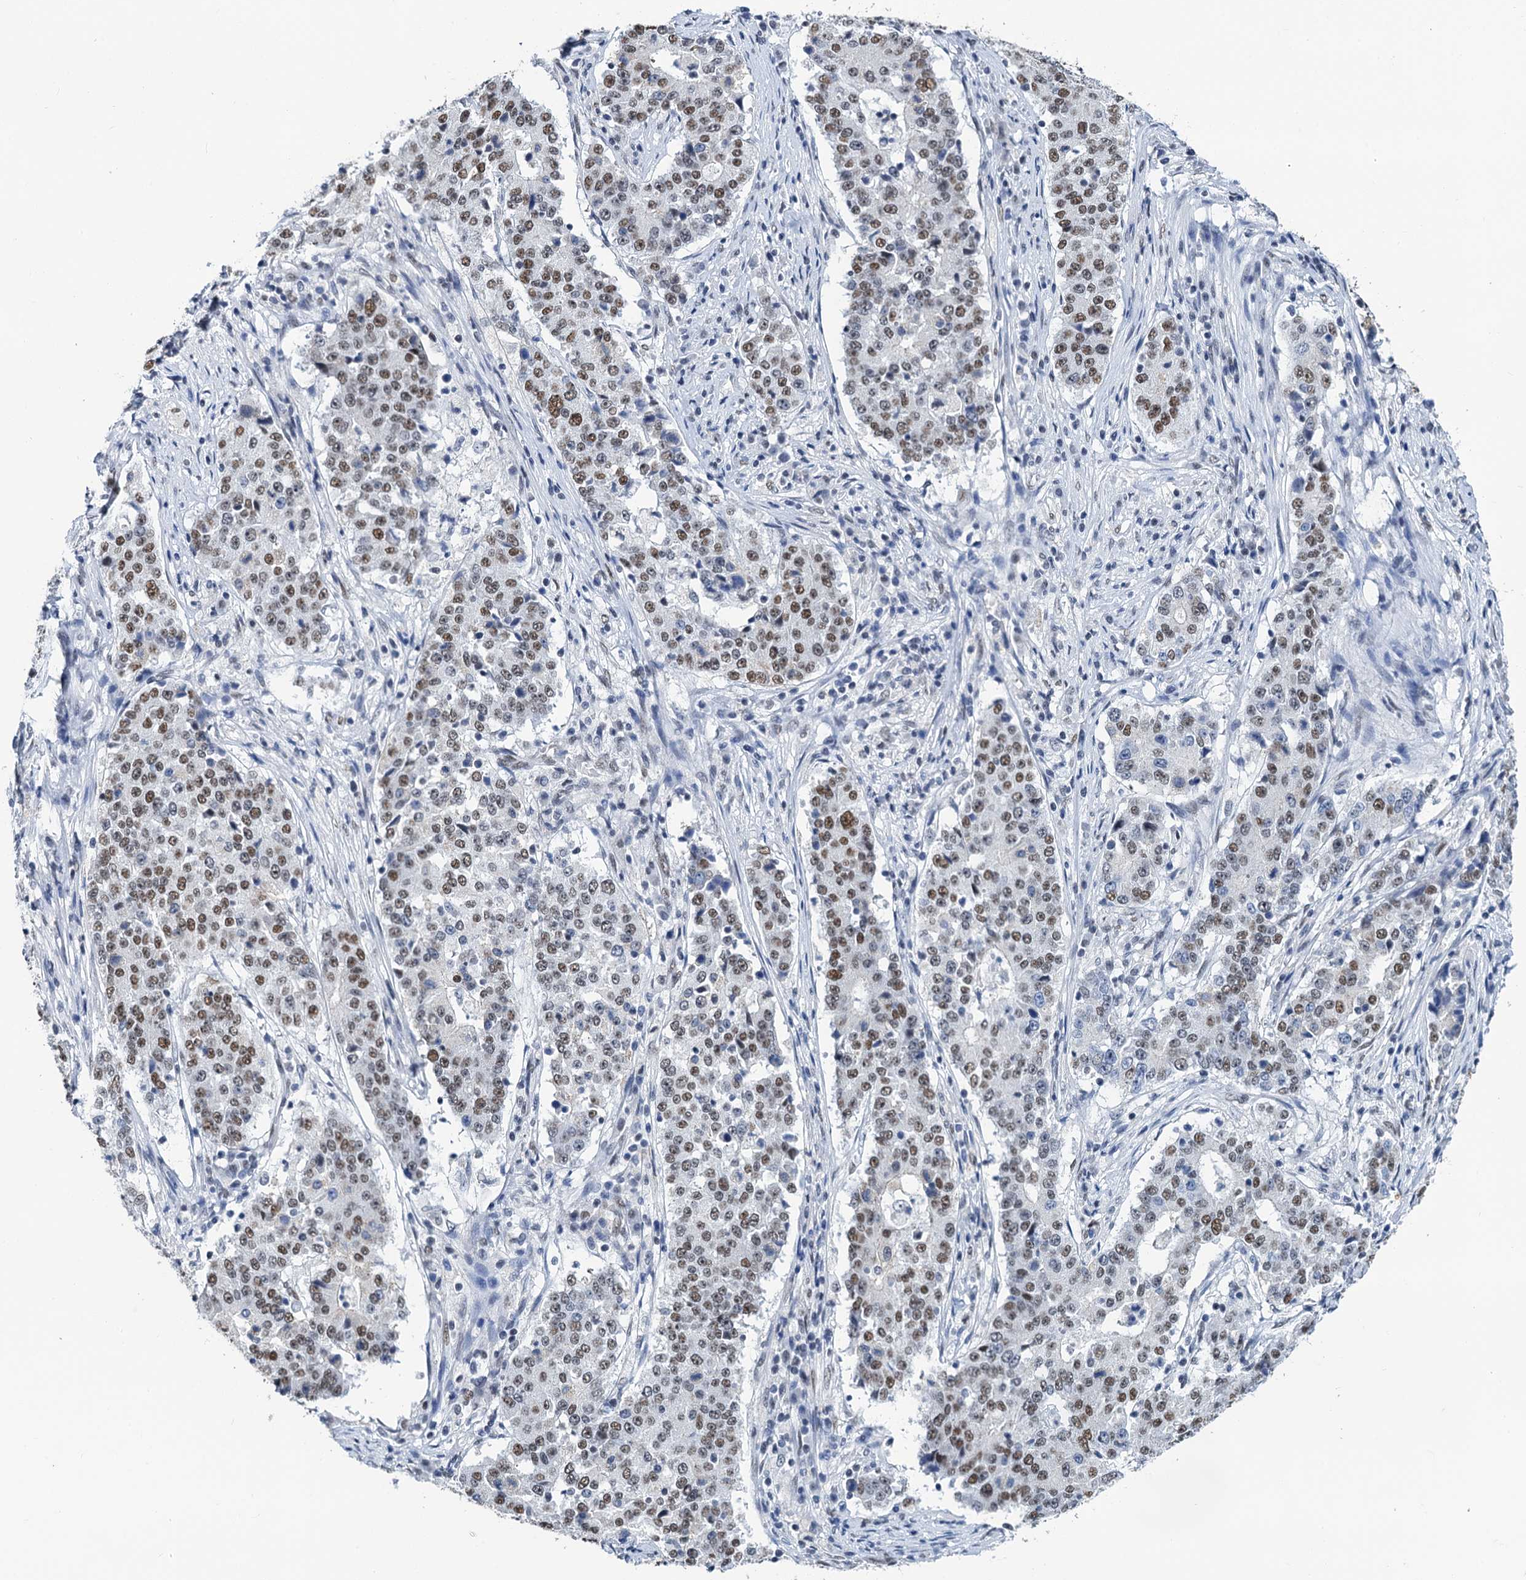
{"staining": {"intensity": "moderate", "quantity": ">75%", "location": "nuclear"}, "tissue": "stomach cancer", "cell_type": "Tumor cells", "image_type": "cancer", "snomed": [{"axis": "morphology", "description": "Adenocarcinoma, NOS"}, {"axis": "topography", "description": "Stomach"}], "caption": "Protein expression analysis of human stomach cancer reveals moderate nuclear expression in approximately >75% of tumor cells.", "gene": "SLTM", "patient": {"sex": "male", "age": 59}}